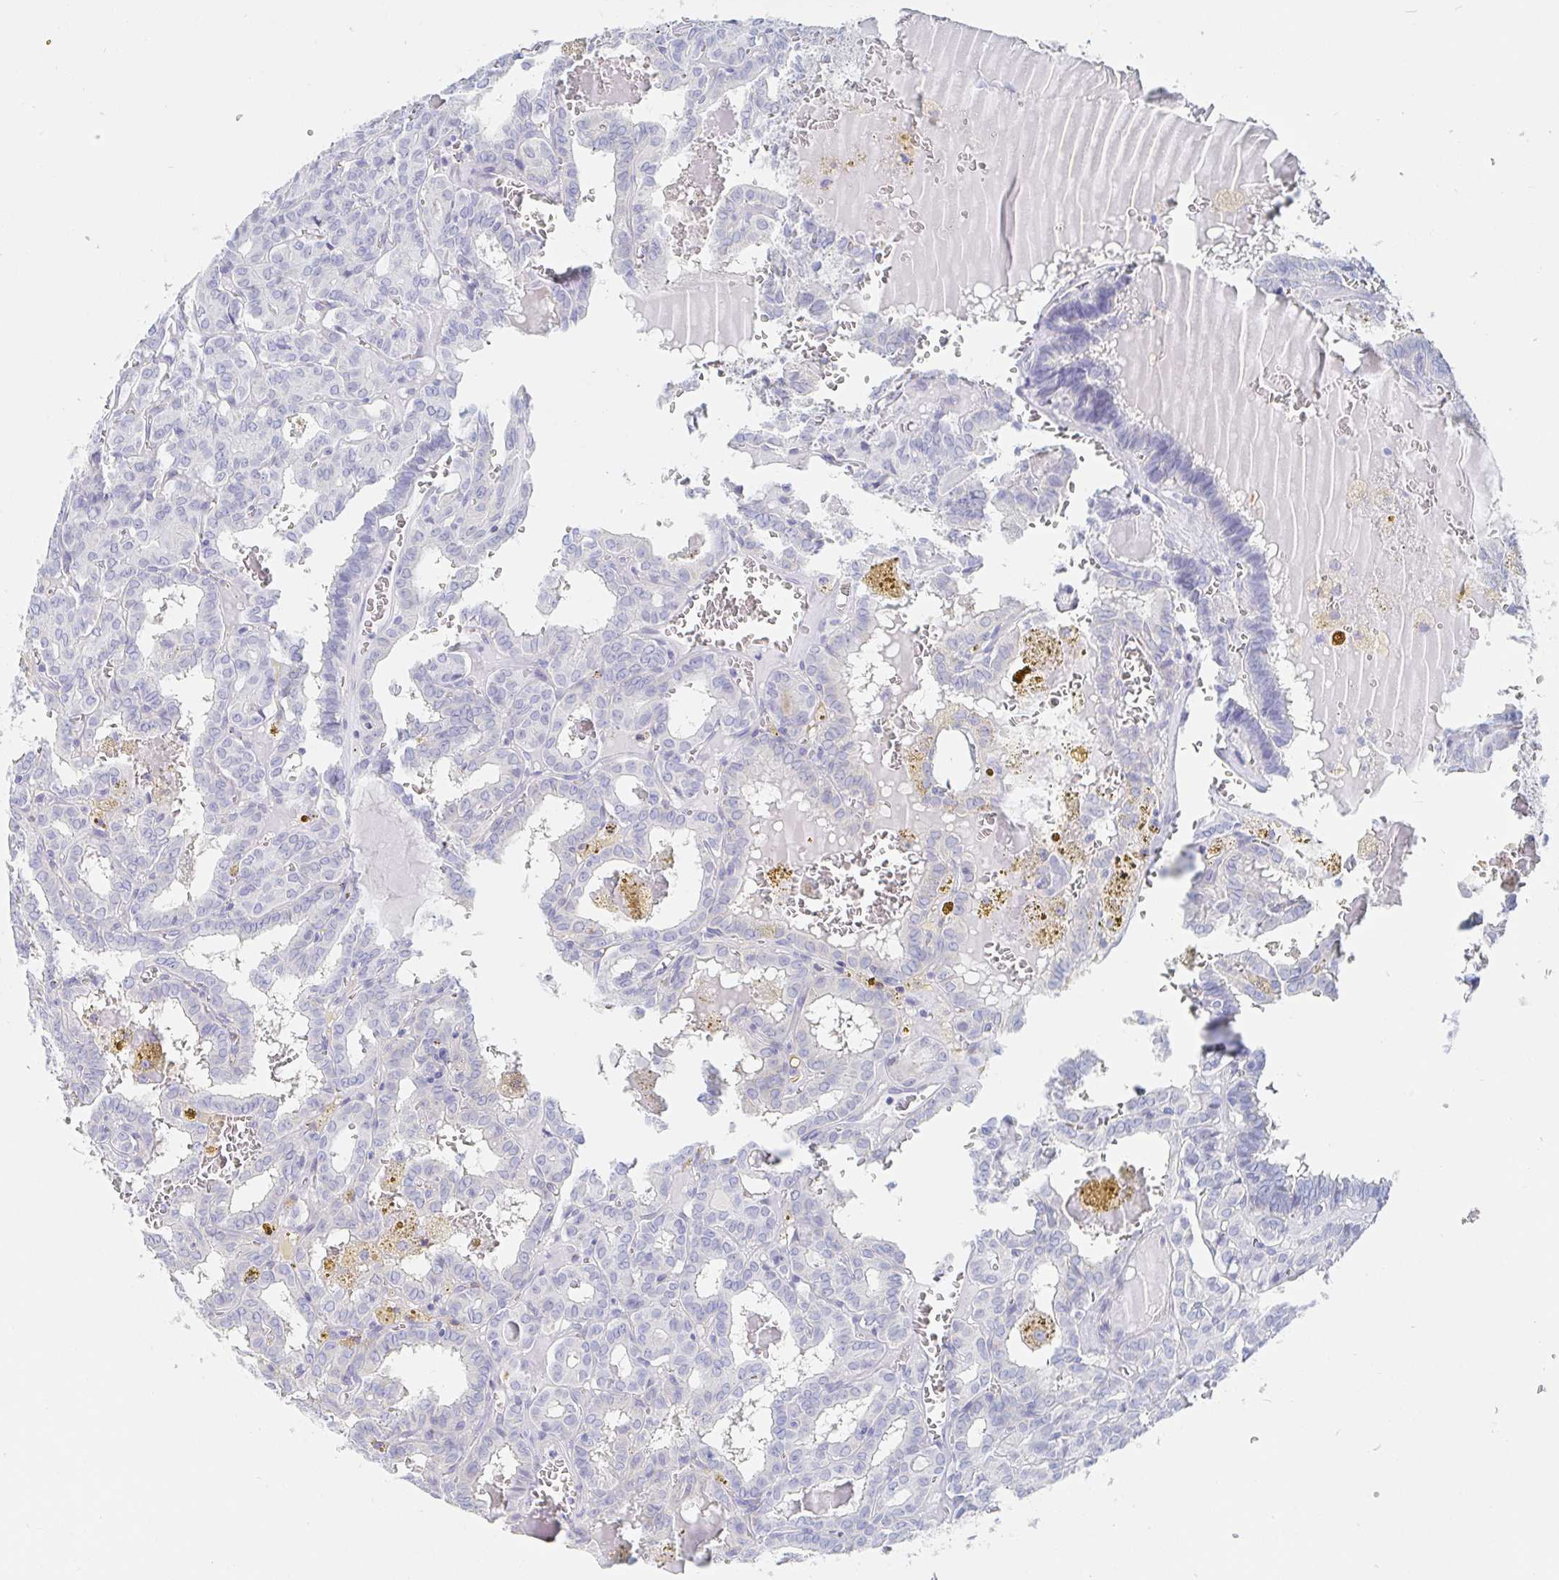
{"staining": {"intensity": "negative", "quantity": "none", "location": "none"}, "tissue": "thyroid cancer", "cell_type": "Tumor cells", "image_type": "cancer", "snomed": [{"axis": "morphology", "description": "Papillary adenocarcinoma, NOS"}, {"axis": "topography", "description": "Thyroid gland"}], "caption": "Micrograph shows no significant protein staining in tumor cells of thyroid papillary adenocarcinoma.", "gene": "PACSIN1", "patient": {"sex": "female", "age": 39}}